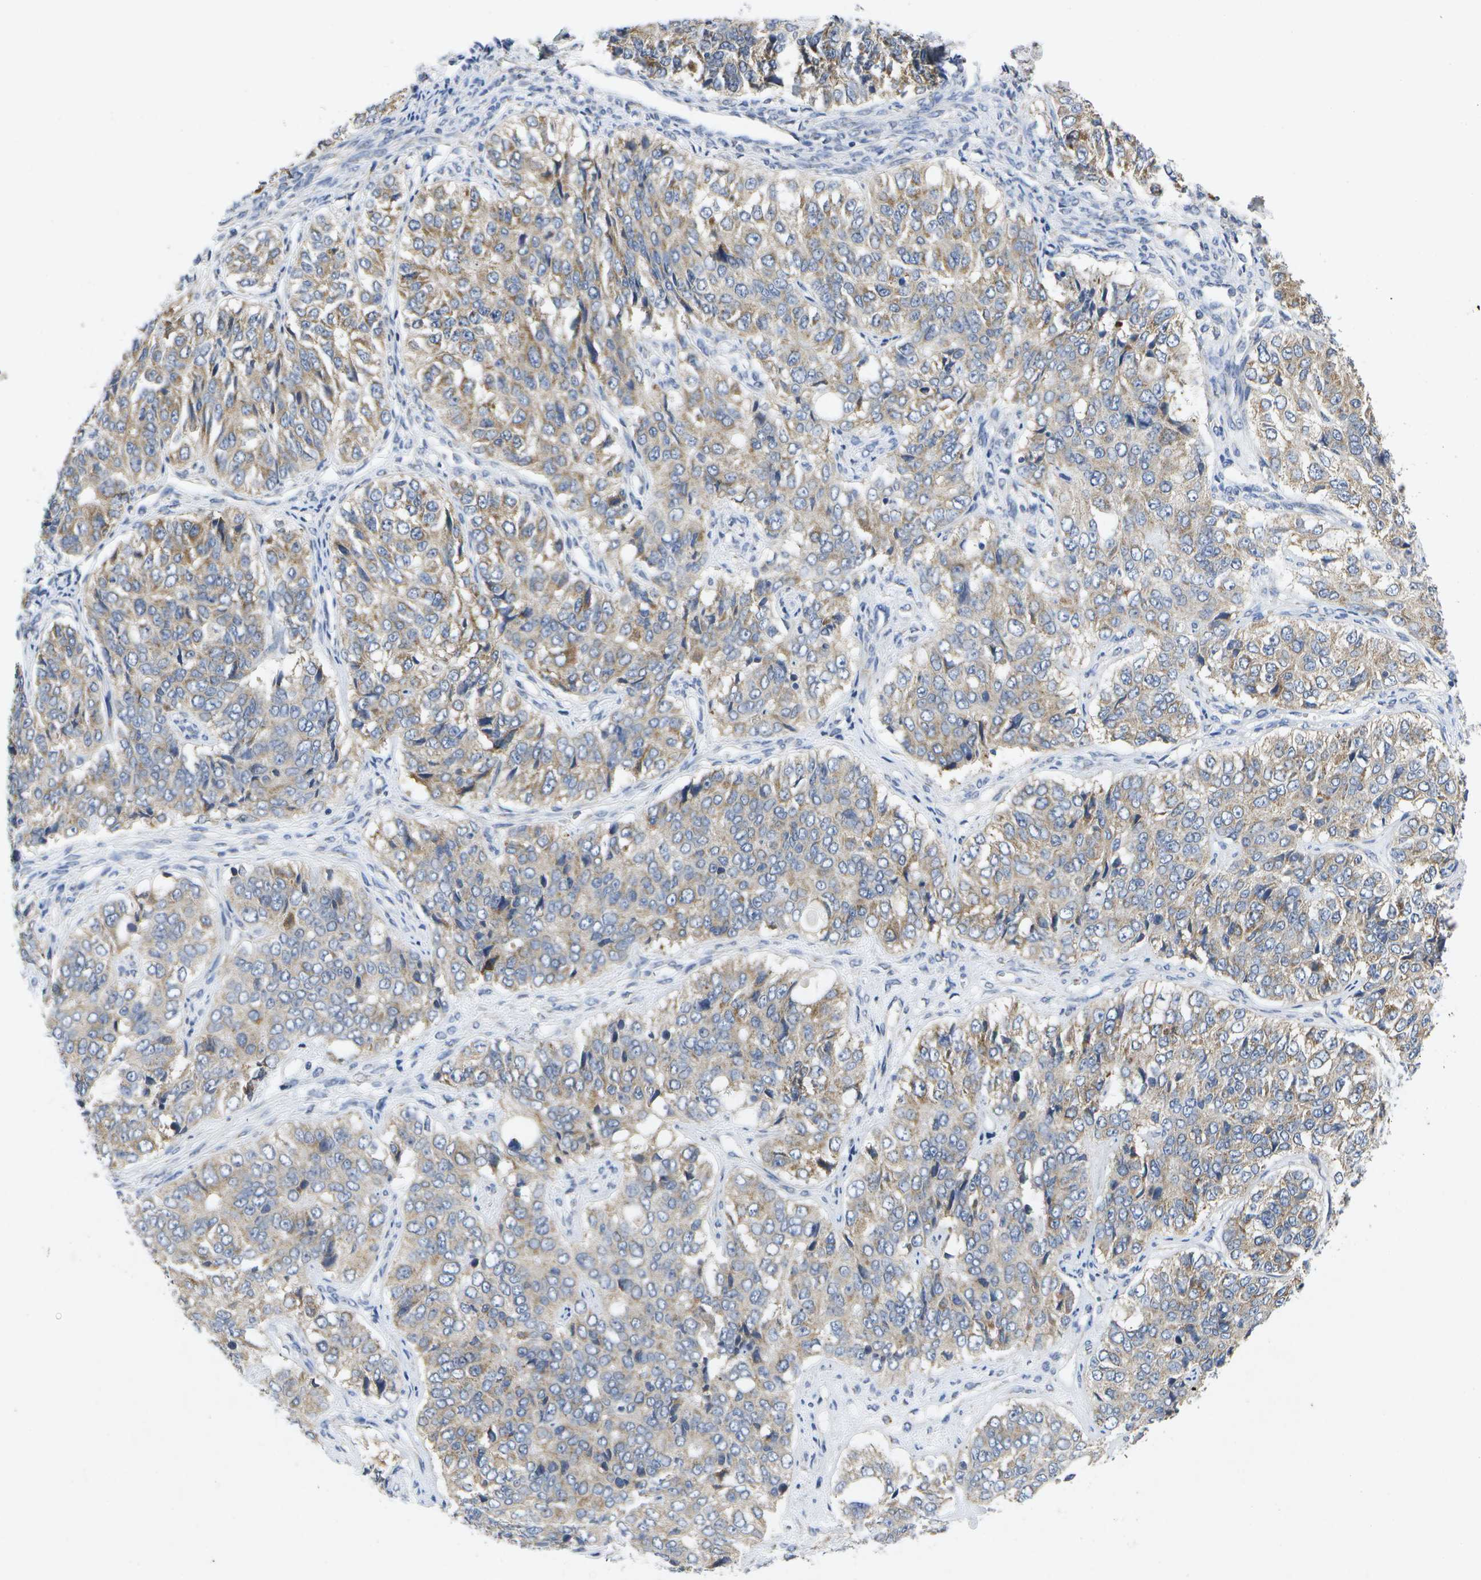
{"staining": {"intensity": "weak", "quantity": ">75%", "location": "cytoplasmic/membranous"}, "tissue": "ovarian cancer", "cell_type": "Tumor cells", "image_type": "cancer", "snomed": [{"axis": "morphology", "description": "Carcinoma, endometroid"}, {"axis": "topography", "description": "Ovary"}], "caption": "Tumor cells display low levels of weak cytoplasmic/membranous staining in approximately >75% of cells in ovarian cancer.", "gene": "KDELR1", "patient": {"sex": "female", "age": 51}}